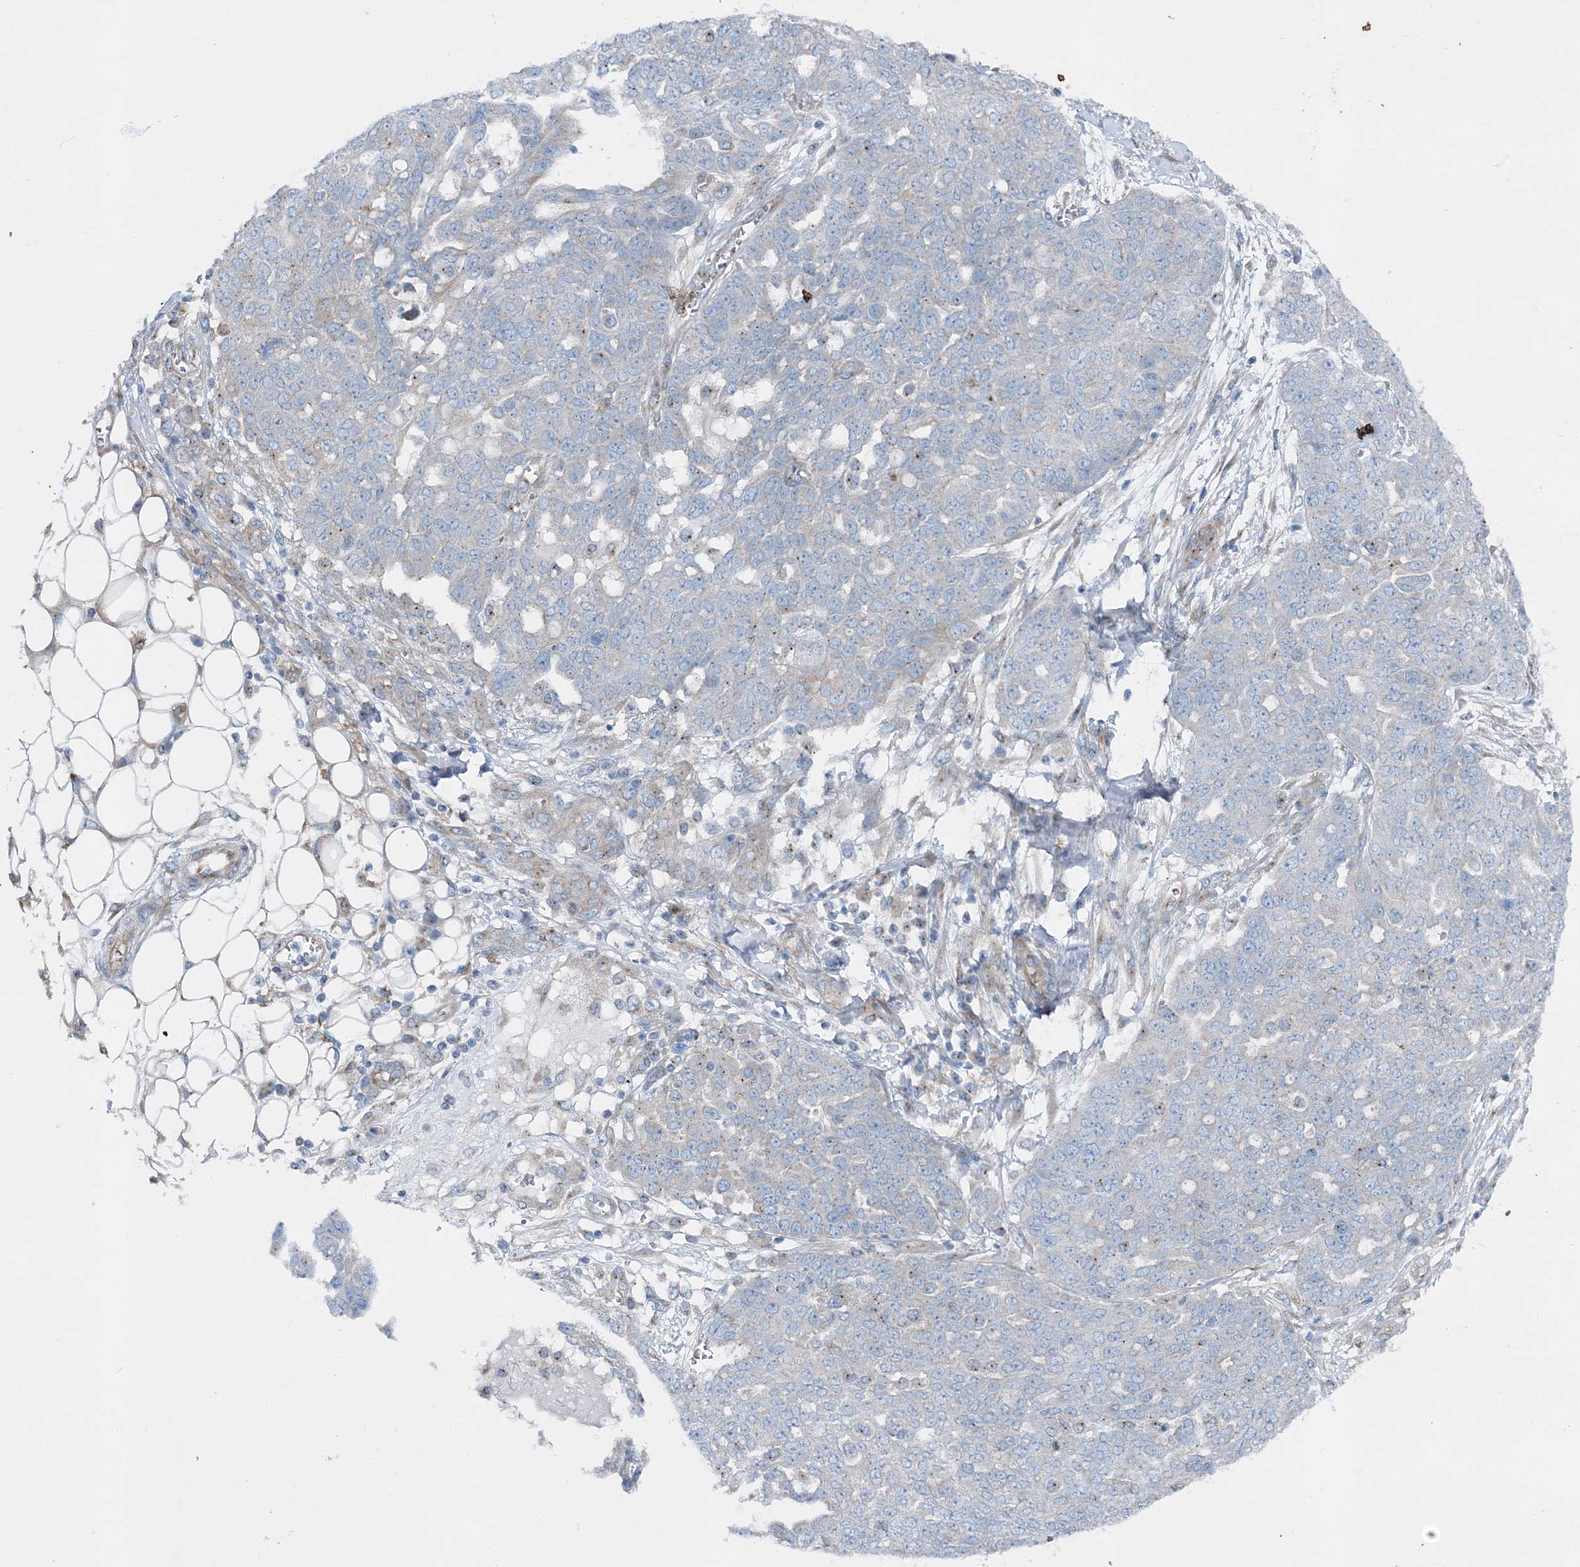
{"staining": {"intensity": "negative", "quantity": "none", "location": "none"}, "tissue": "ovarian cancer", "cell_type": "Tumor cells", "image_type": "cancer", "snomed": [{"axis": "morphology", "description": "Cystadenocarcinoma, serous, NOS"}, {"axis": "topography", "description": "Soft tissue"}, {"axis": "topography", "description": "Ovary"}], "caption": "Protein analysis of ovarian cancer (serous cystadenocarcinoma) exhibits no significant positivity in tumor cells. The staining was performed using DAB to visualize the protein expression in brown, while the nuclei were stained in blue with hematoxylin (Magnification: 20x).", "gene": "MPHOSPH9", "patient": {"sex": "female", "age": 57}}